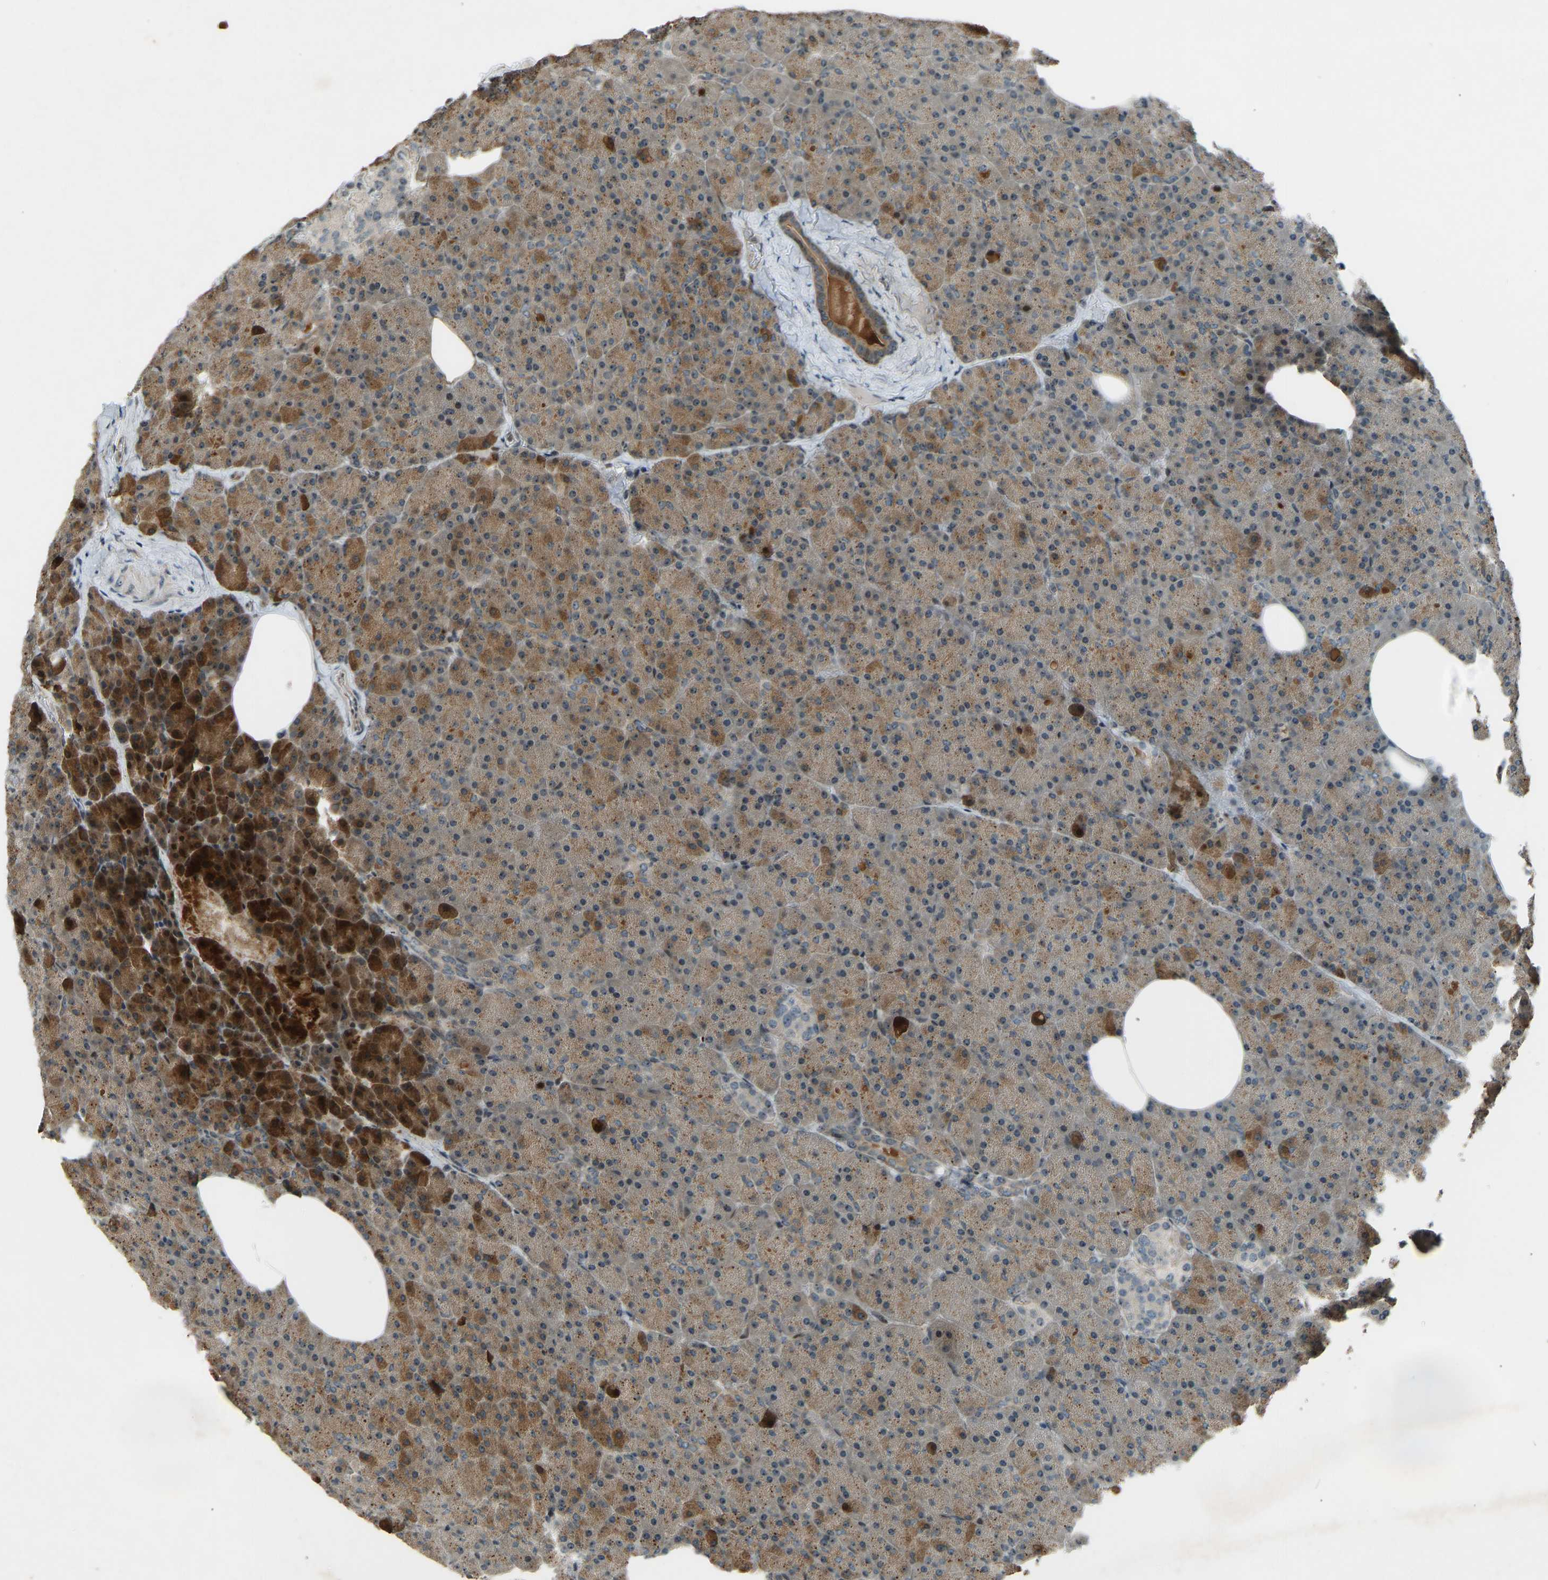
{"staining": {"intensity": "moderate", "quantity": ">75%", "location": "cytoplasmic/membranous"}, "tissue": "pancreas", "cell_type": "Exocrine glandular cells", "image_type": "normal", "snomed": [{"axis": "morphology", "description": "Normal tissue, NOS"}, {"axis": "topography", "description": "Pancreas"}], "caption": "Unremarkable pancreas shows moderate cytoplasmic/membranous positivity in about >75% of exocrine glandular cells.", "gene": "SVOPL", "patient": {"sex": "female", "age": 35}}